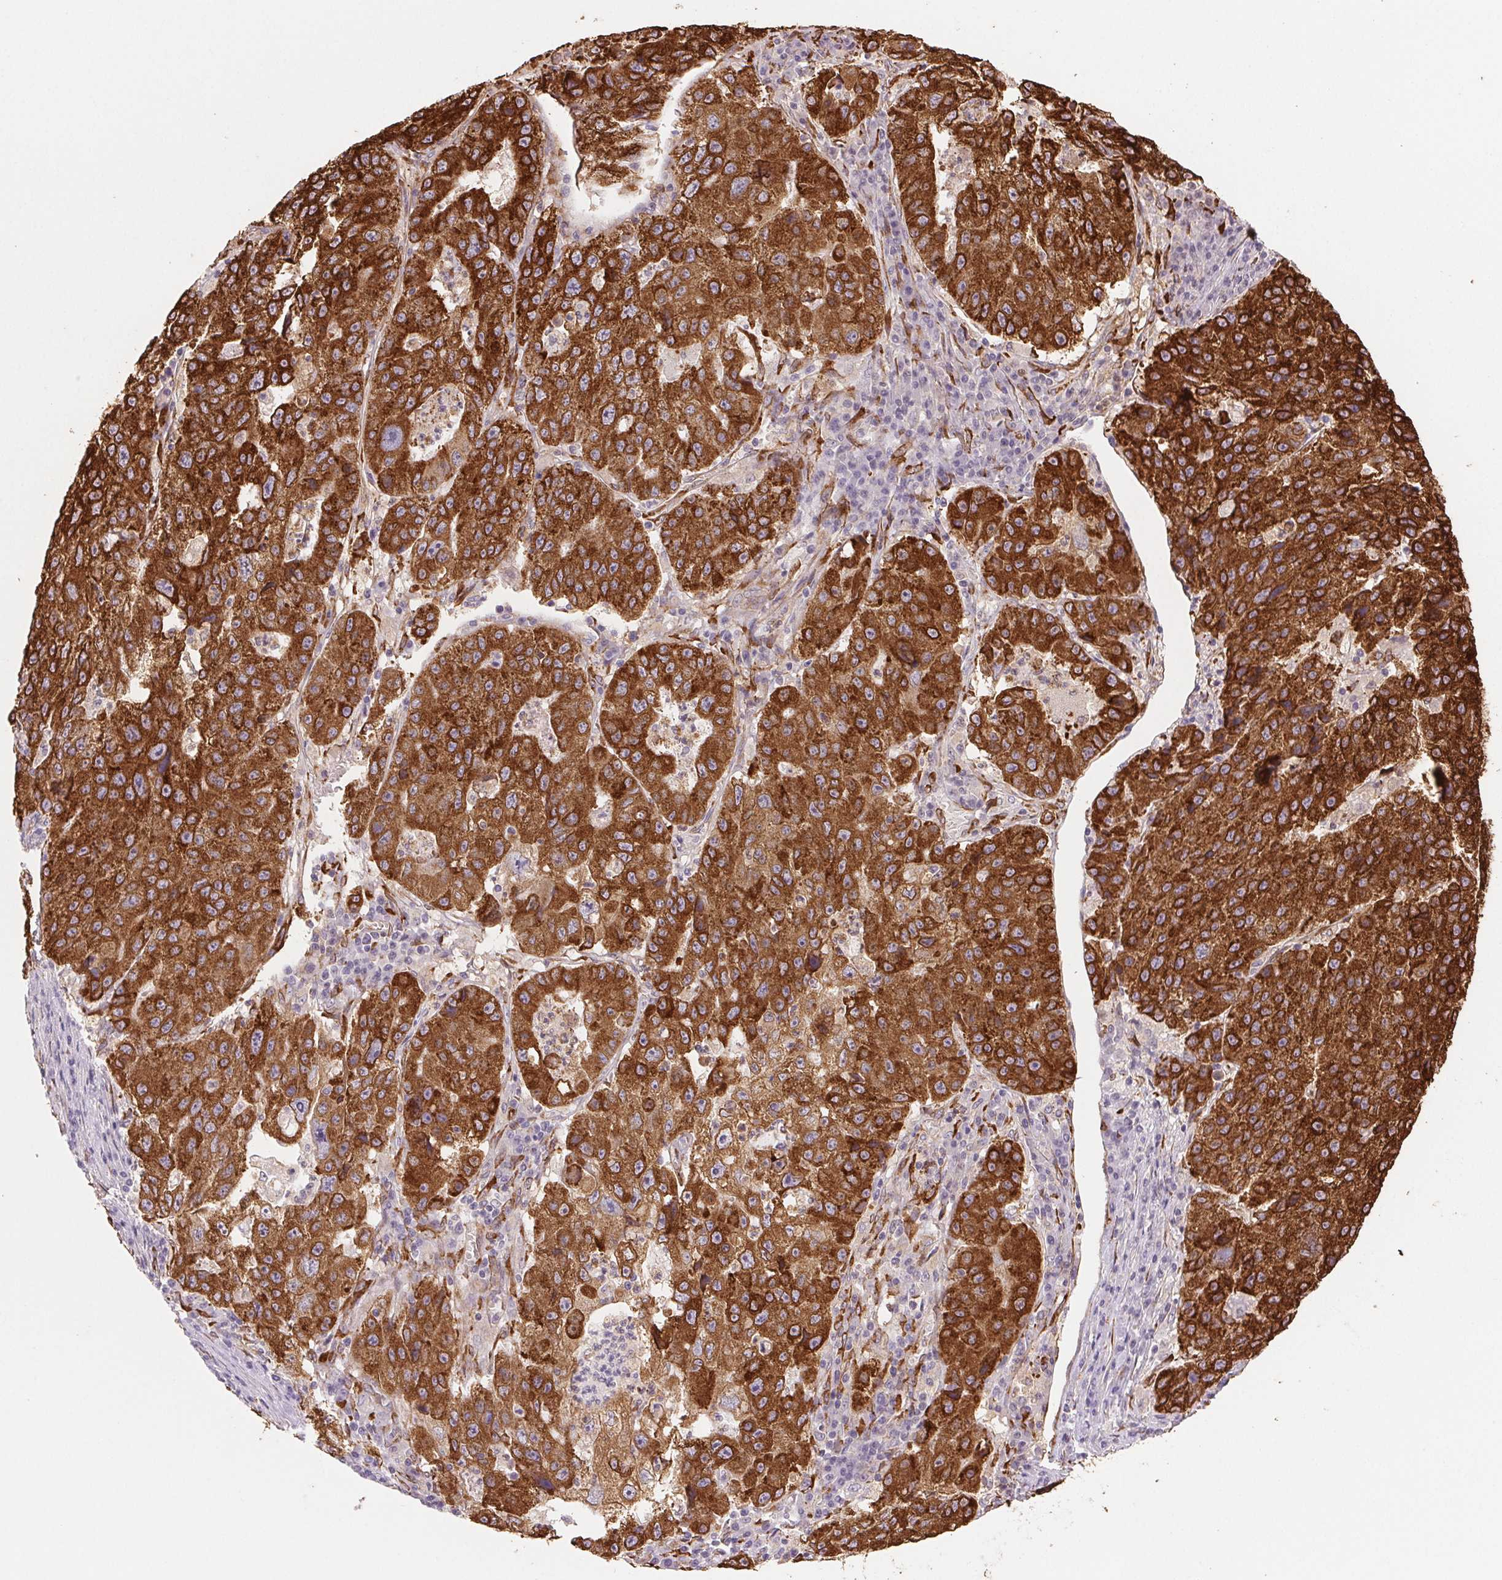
{"staining": {"intensity": "strong", "quantity": ">75%", "location": "cytoplasmic/membranous"}, "tissue": "stomach cancer", "cell_type": "Tumor cells", "image_type": "cancer", "snomed": [{"axis": "morphology", "description": "Adenocarcinoma, NOS"}, {"axis": "topography", "description": "Stomach"}], "caption": "This histopathology image displays IHC staining of human stomach adenocarcinoma, with high strong cytoplasmic/membranous staining in approximately >75% of tumor cells.", "gene": "FKBP10", "patient": {"sex": "male", "age": 71}}